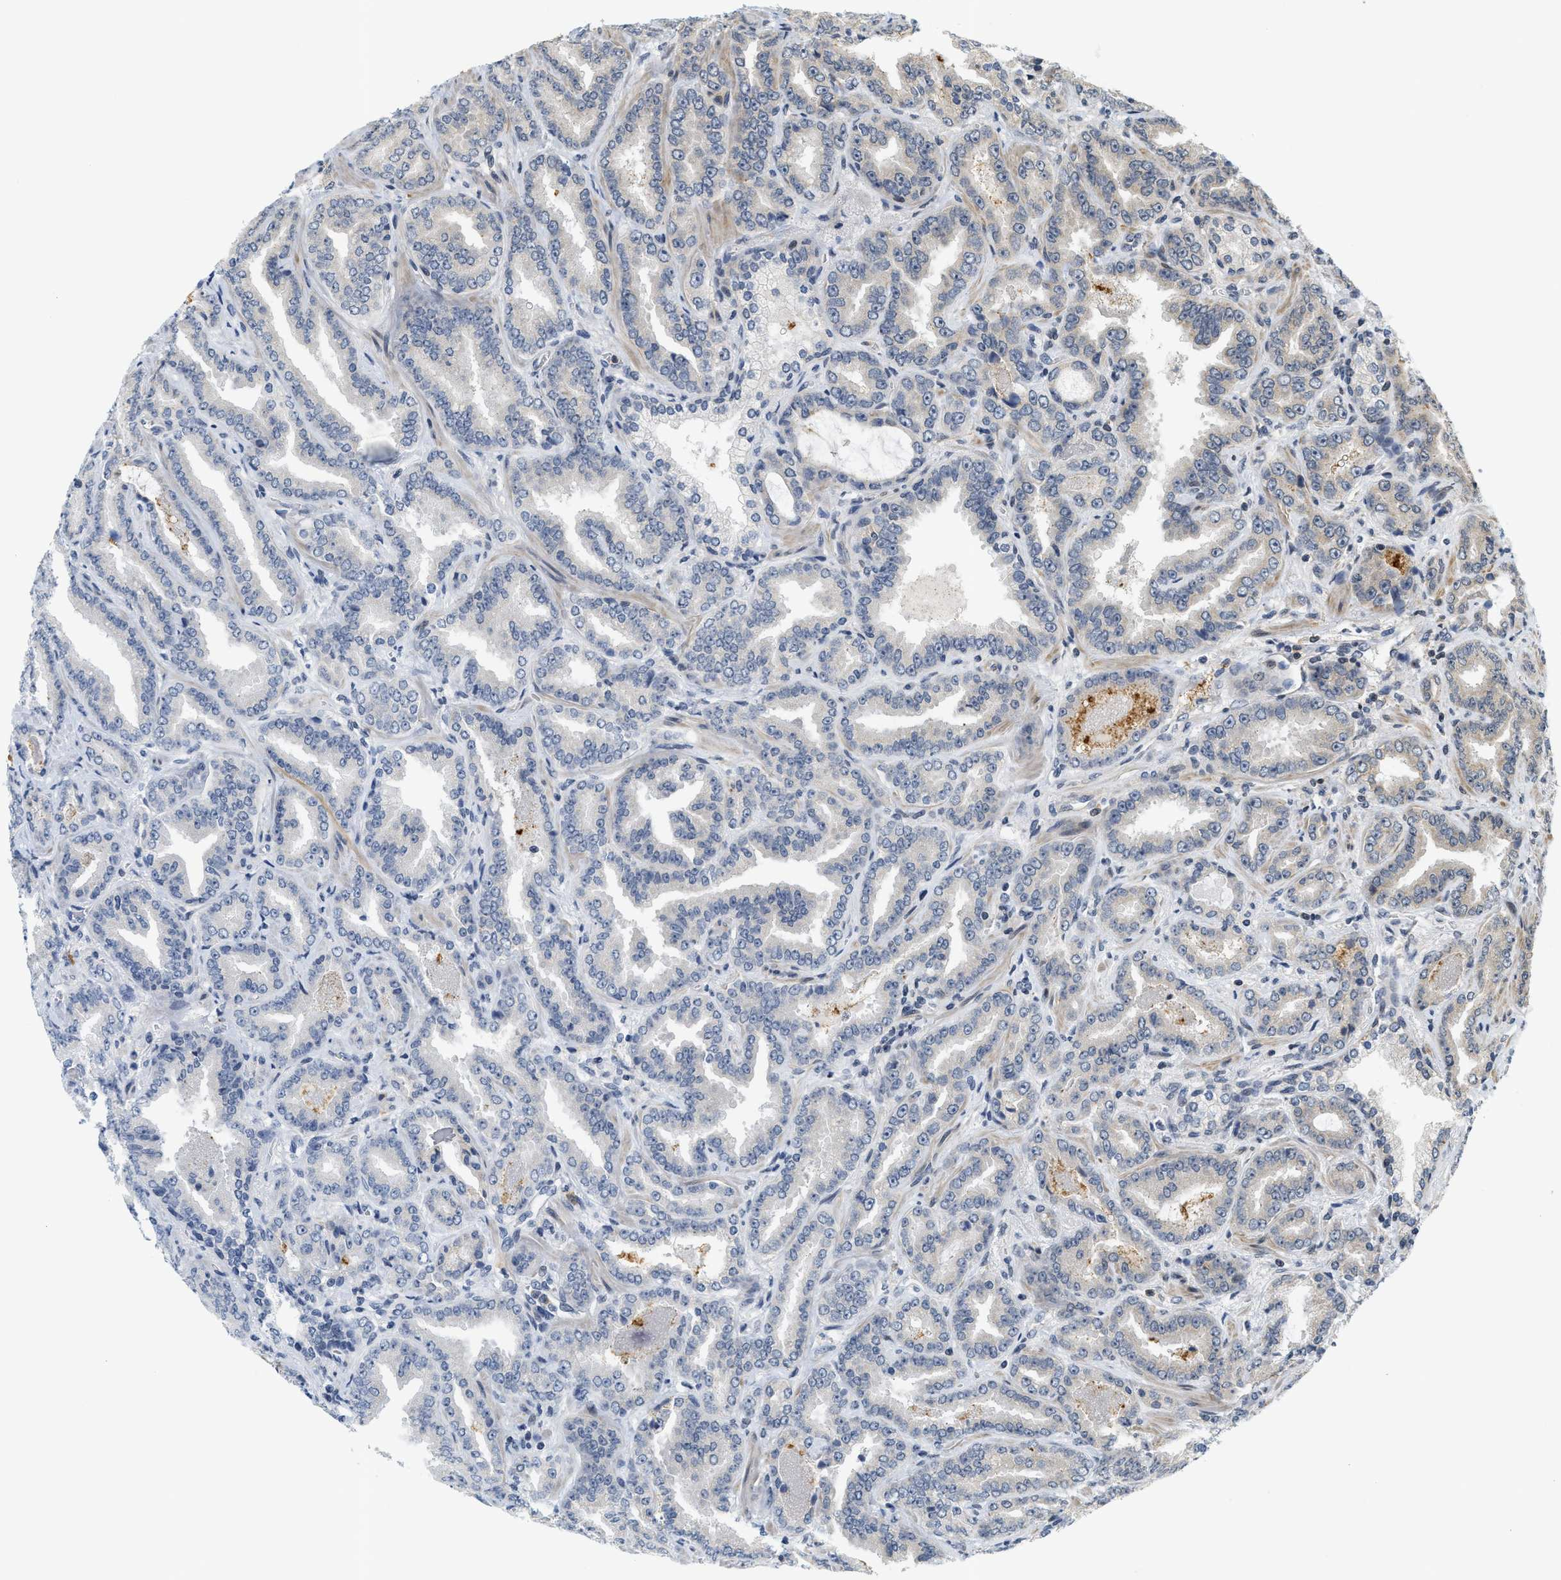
{"staining": {"intensity": "negative", "quantity": "none", "location": "none"}, "tissue": "prostate cancer", "cell_type": "Tumor cells", "image_type": "cancer", "snomed": [{"axis": "morphology", "description": "Adenocarcinoma, Low grade"}, {"axis": "topography", "description": "Prostate"}], "caption": "High power microscopy photomicrograph of an IHC image of prostate cancer (low-grade adenocarcinoma), revealing no significant staining in tumor cells.", "gene": "KMT2A", "patient": {"sex": "male", "age": 60}}